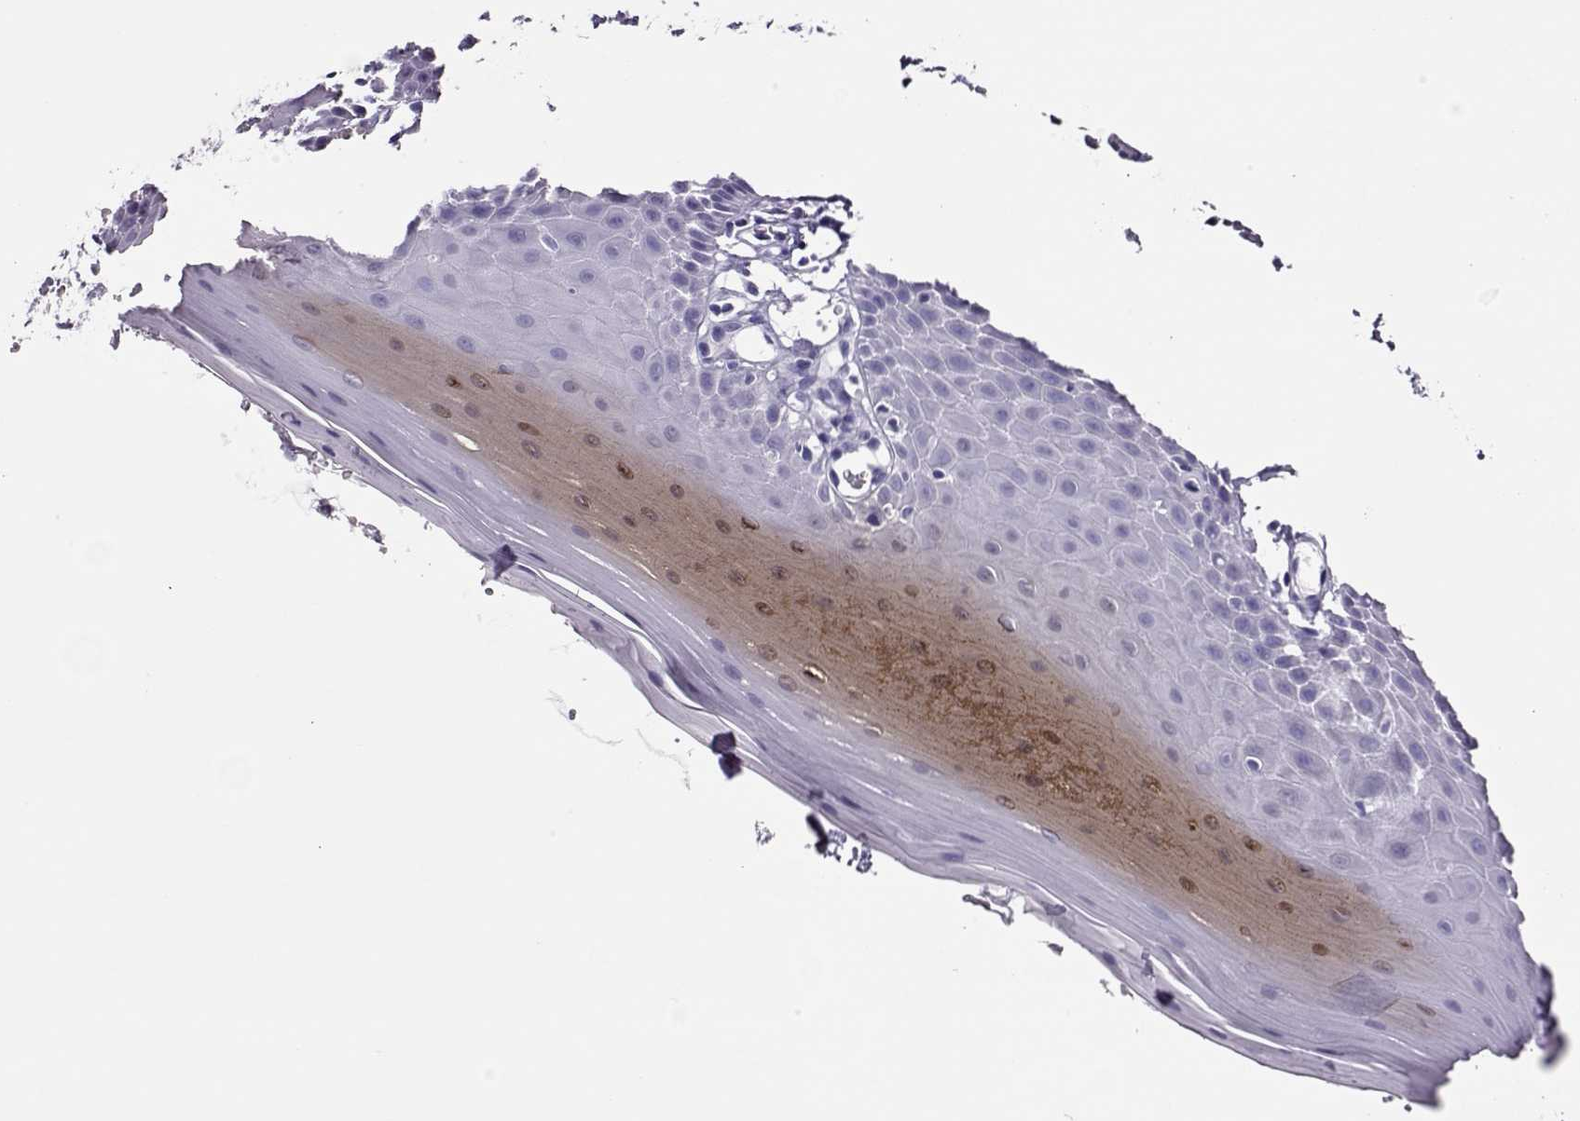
{"staining": {"intensity": "negative", "quantity": "none", "location": "none"}, "tissue": "oral mucosa", "cell_type": "Squamous epithelial cells", "image_type": "normal", "snomed": [{"axis": "morphology", "description": "Normal tissue, NOS"}, {"axis": "topography", "description": "Oral tissue"}], "caption": "The IHC image has no significant positivity in squamous epithelial cells of oral mucosa. The staining was performed using DAB to visualize the protein expression in brown, while the nuclei were stained in blue with hematoxylin (Magnification: 20x).", "gene": "LINGO1", "patient": {"sex": "male", "age": 81}}